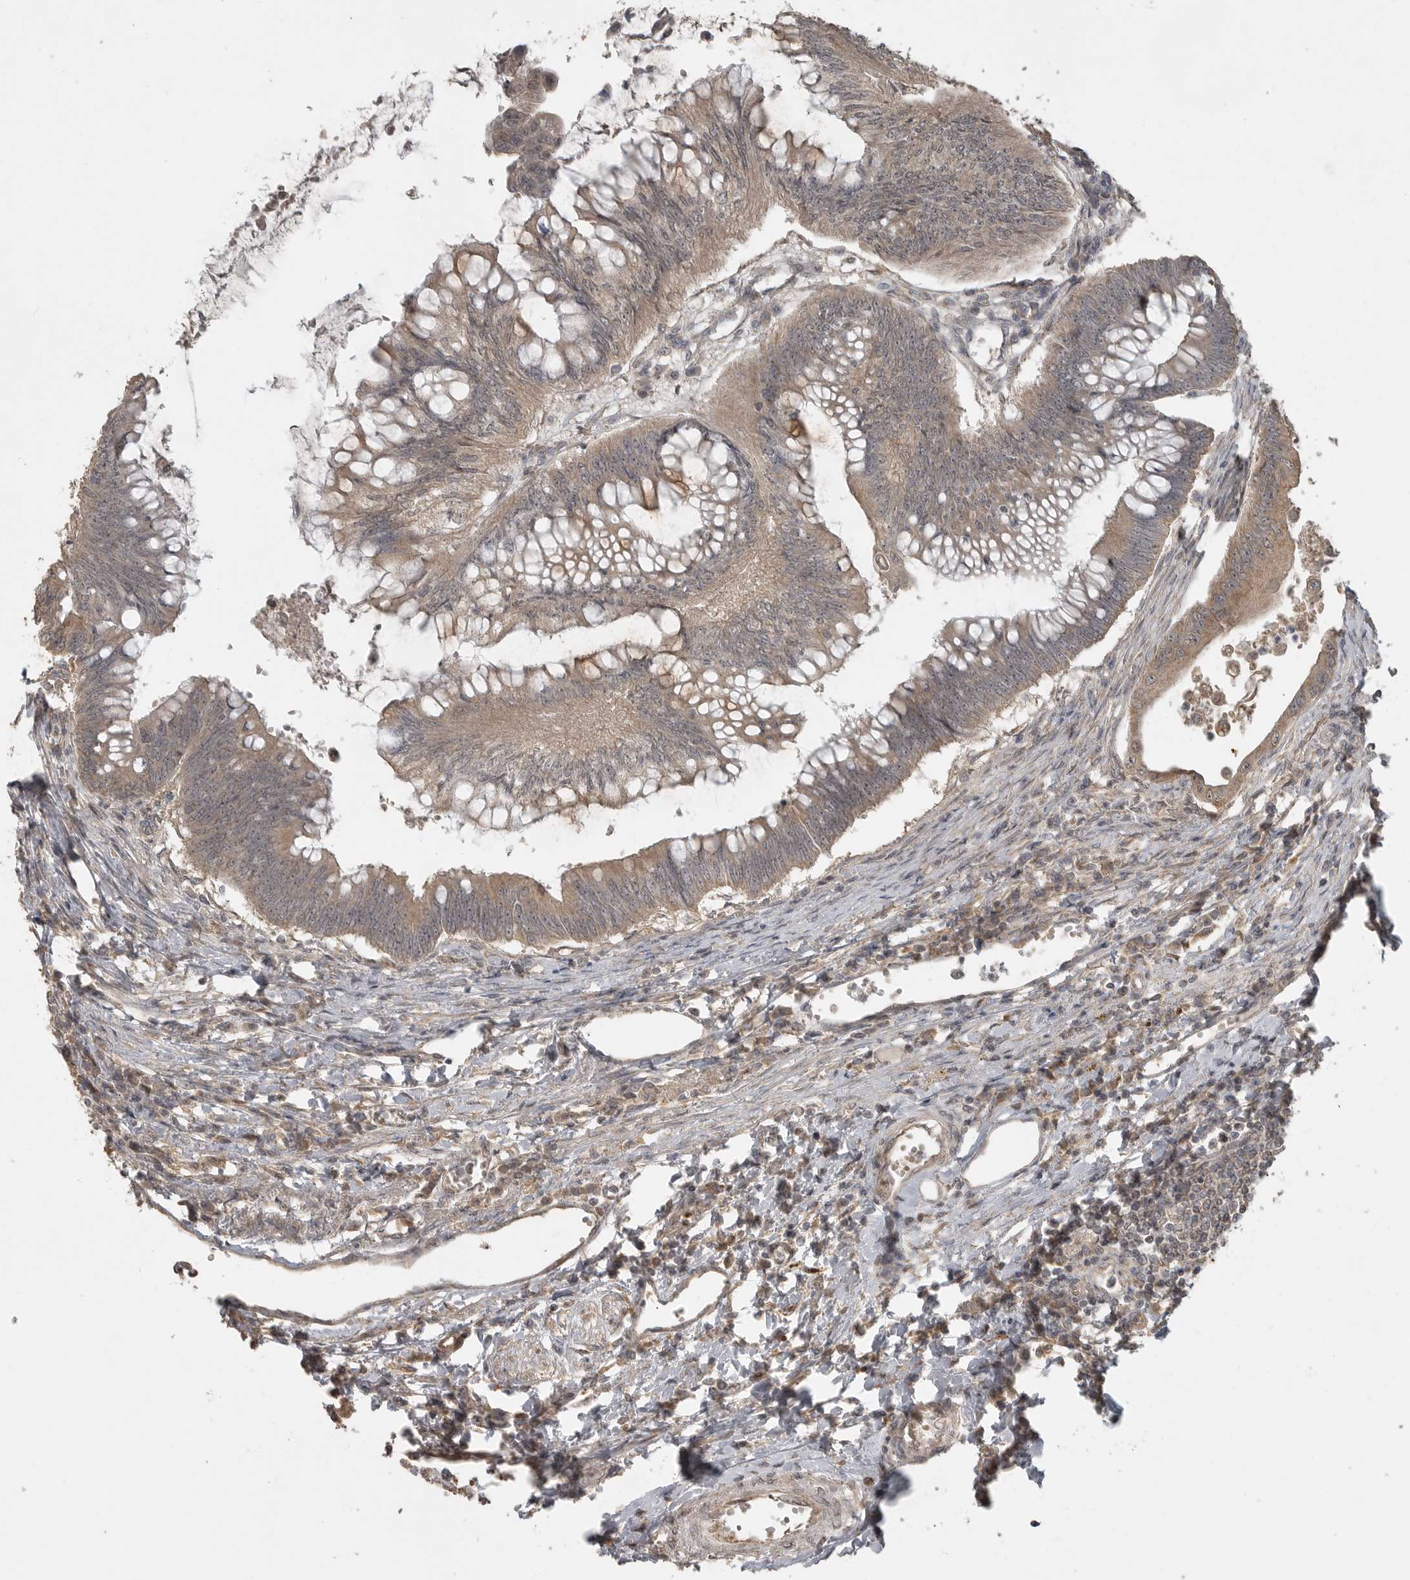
{"staining": {"intensity": "weak", "quantity": ">75%", "location": "cytoplasmic/membranous"}, "tissue": "colorectal cancer", "cell_type": "Tumor cells", "image_type": "cancer", "snomed": [{"axis": "morphology", "description": "Adenoma, NOS"}, {"axis": "morphology", "description": "Adenocarcinoma, NOS"}, {"axis": "topography", "description": "Colon"}], "caption": "Tumor cells reveal low levels of weak cytoplasmic/membranous staining in approximately >75% of cells in adenocarcinoma (colorectal).", "gene": "LLGL1", "patient": {"sex": "male", "age": 79}}